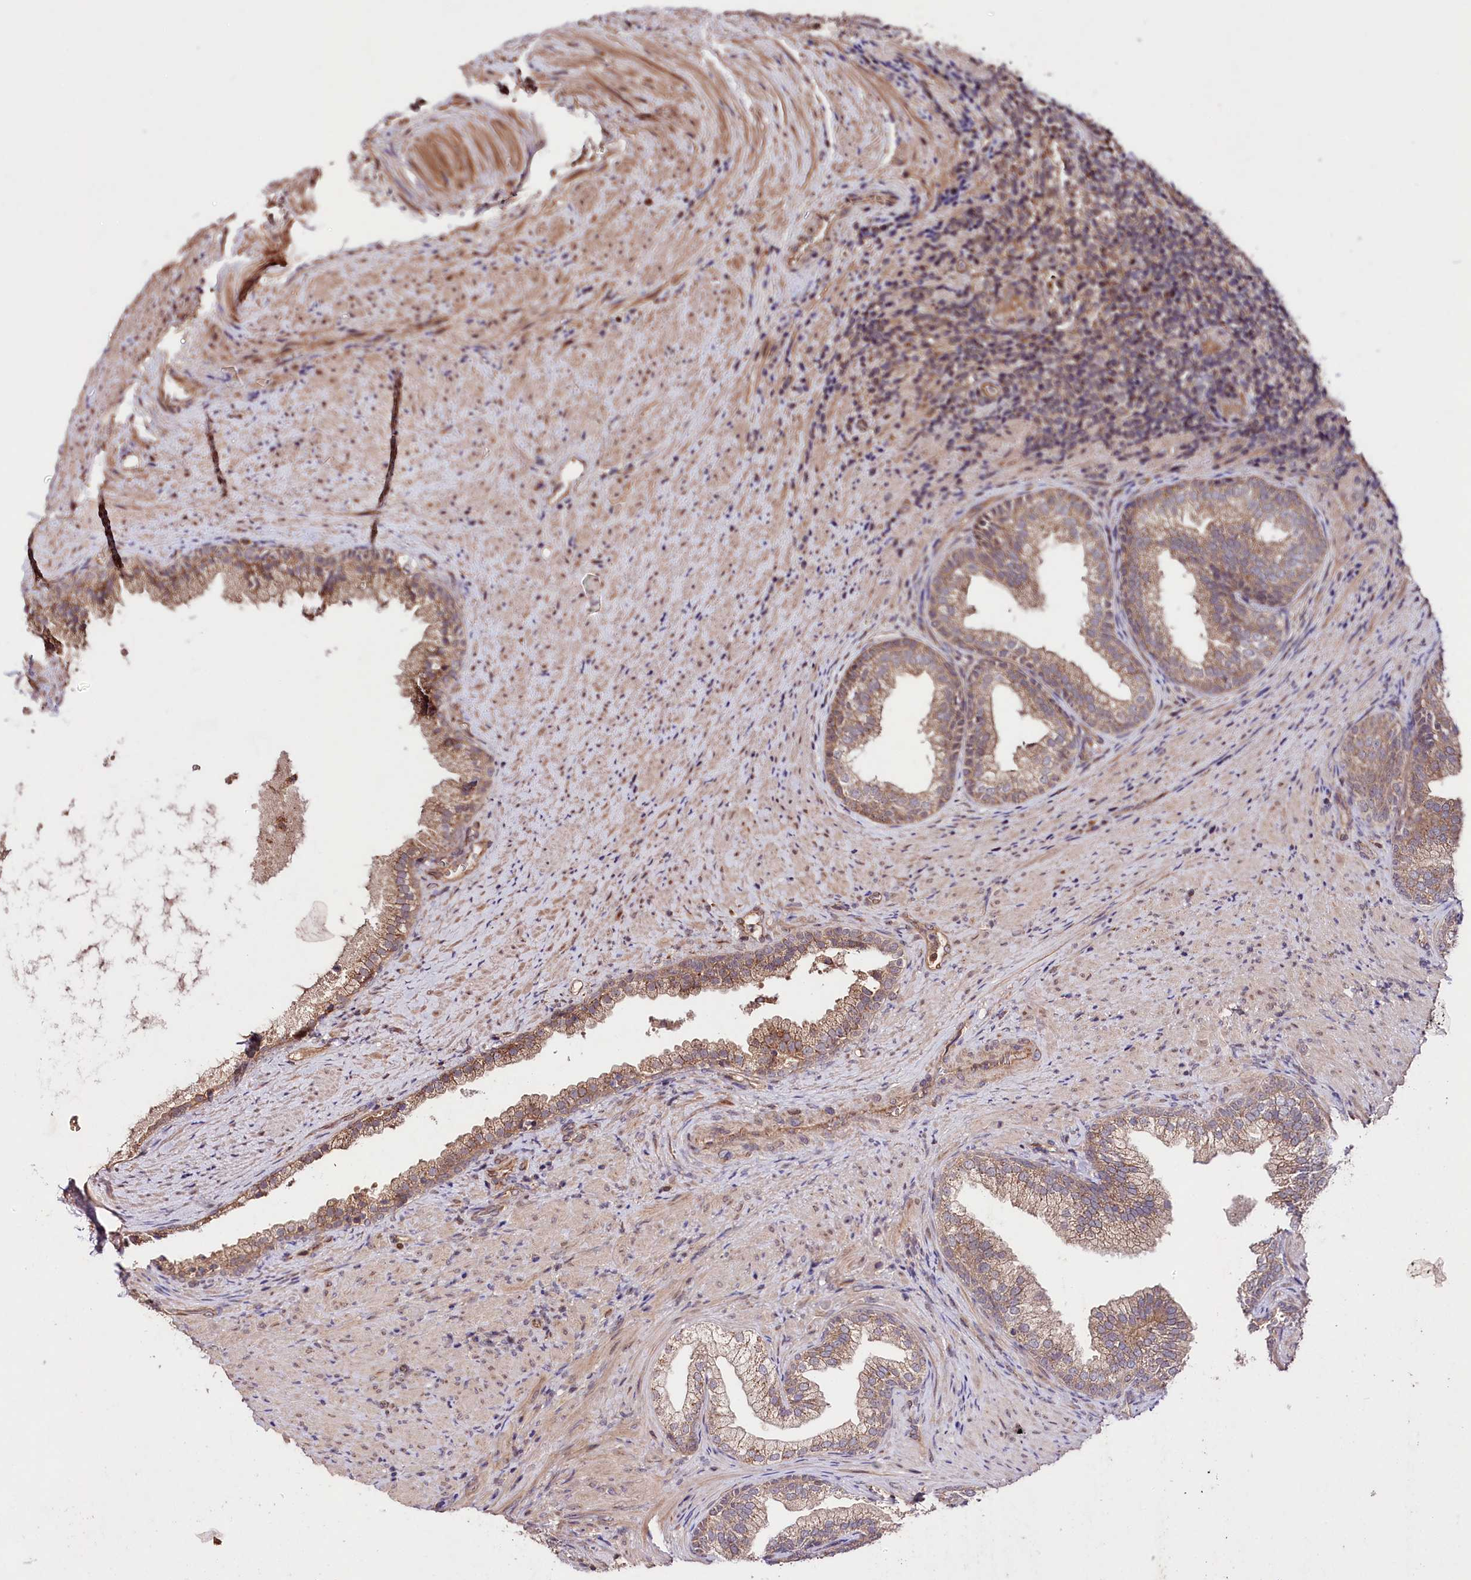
{"staining": {"intensity": "moderate", "quantity": ">75%", "location": "cytoplasmic/membranous"}, "tissue": "prostate", "cell_type": "Glandular cells", "image_type": "normal", "snomed": [{"axis": "morphology", "description": "Normal tissue, NOS"}, {"axis": "topography", "description": "Prostate"}], "caption": "Prostate stained with a brown dye reveals moderate cytoplasmic/membranous positive positivity in approximately >75% of glandular cells.", "gene": "TNPO3", "patient": {"sex": "male", "age": 76}}